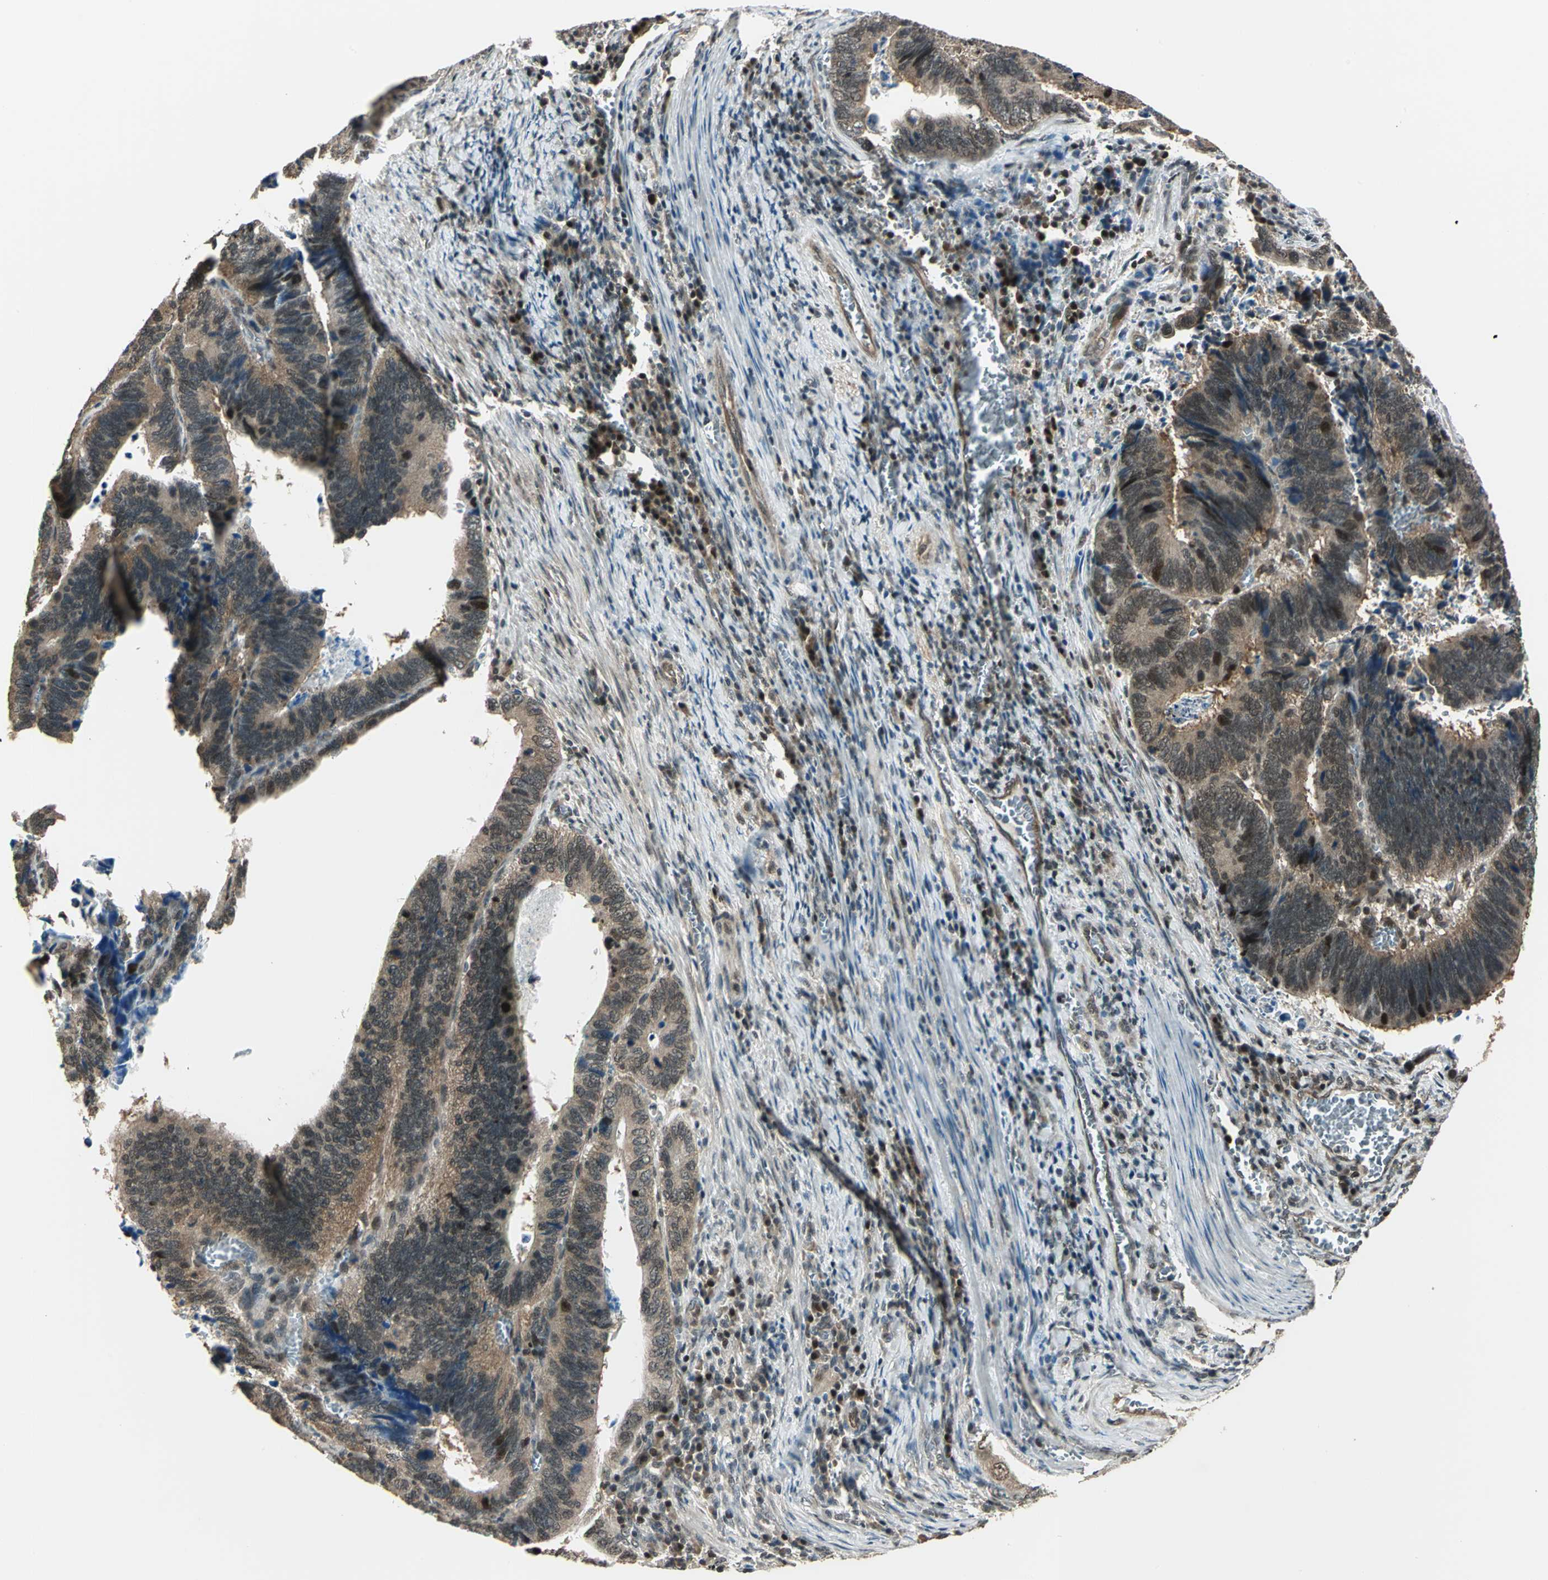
{"staining": {"intensity": "moderate", "quantity": ">75%", "location": "cytoplasmic/membranous,nuclear"}, "tissue": "colorectal cancer", "cell_type": "Tumor cells", "image_type": "cancer", "snomed": [{"axis": "morphology", "description": "Adenocarcinoma, NOS"}, {"axis": "topography", "description": "Colon"}], "caption": "Protein staining of colorectal adenocarcinoma tissue shows moderate cytoplasmic/membranous and nuclear positivity in approximately >75% of tumor cells.", "gene": "PSMC3", "patient": {"sex": "male", "age": 72}}